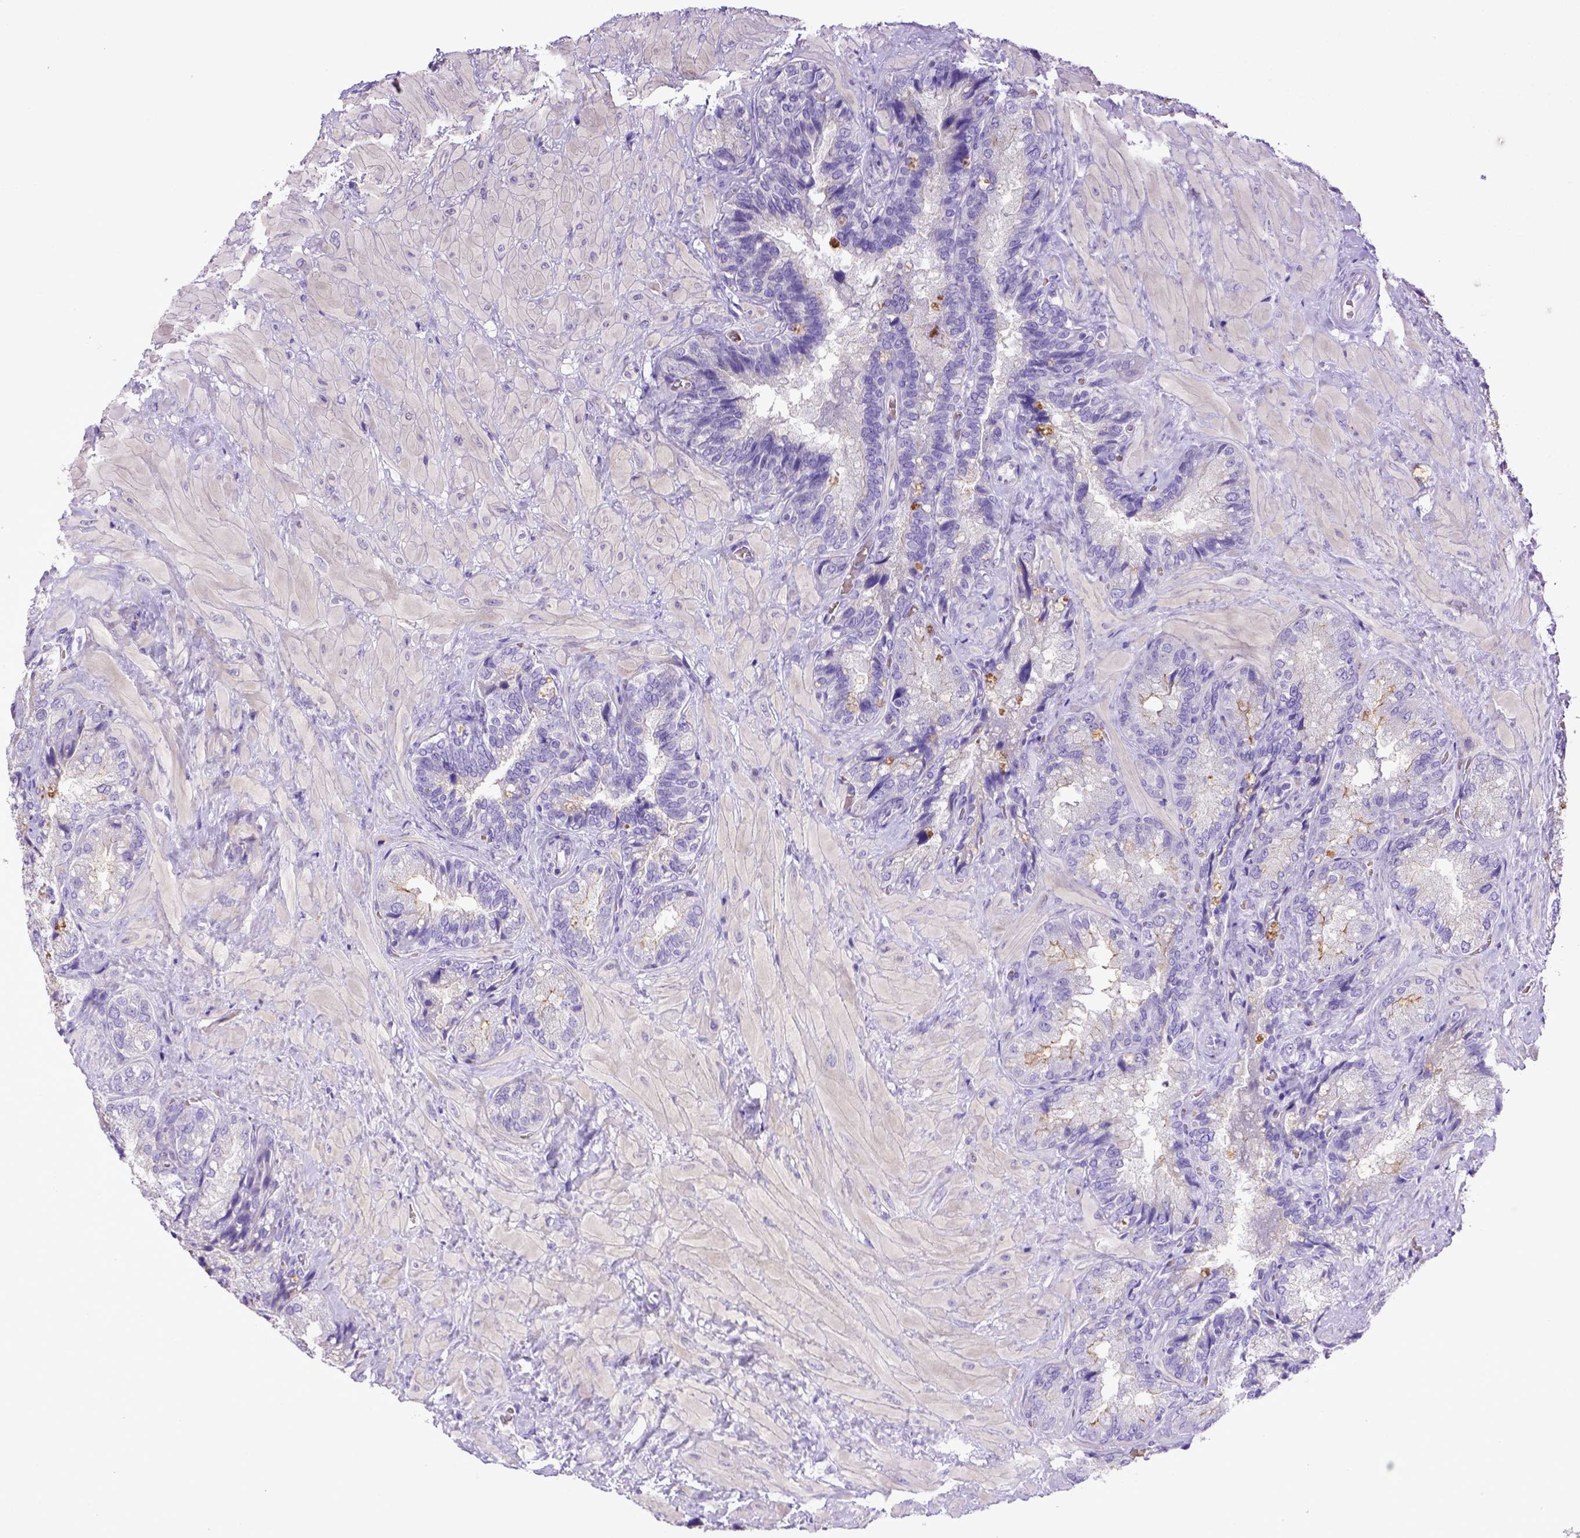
{"staining": {"intensity": "negative", "quantity": "none", "location": "none"}, "tissue": "seminal vesicle", "cell_type": "Glandular cells", "image_type": "normal", "snomed": [{"axis": "morphology", "description": "Normal tissue, NOS"}, {"axis": "topography", "description": "Seminal veicle"}], "caption": "Immunohistochemistry image of normal human seminal vesicle stained for a protein (brown), which reveals no positivity in glandular cells.", "gene": "BAAT", "patient": {"sex": "male", "age": 57}}